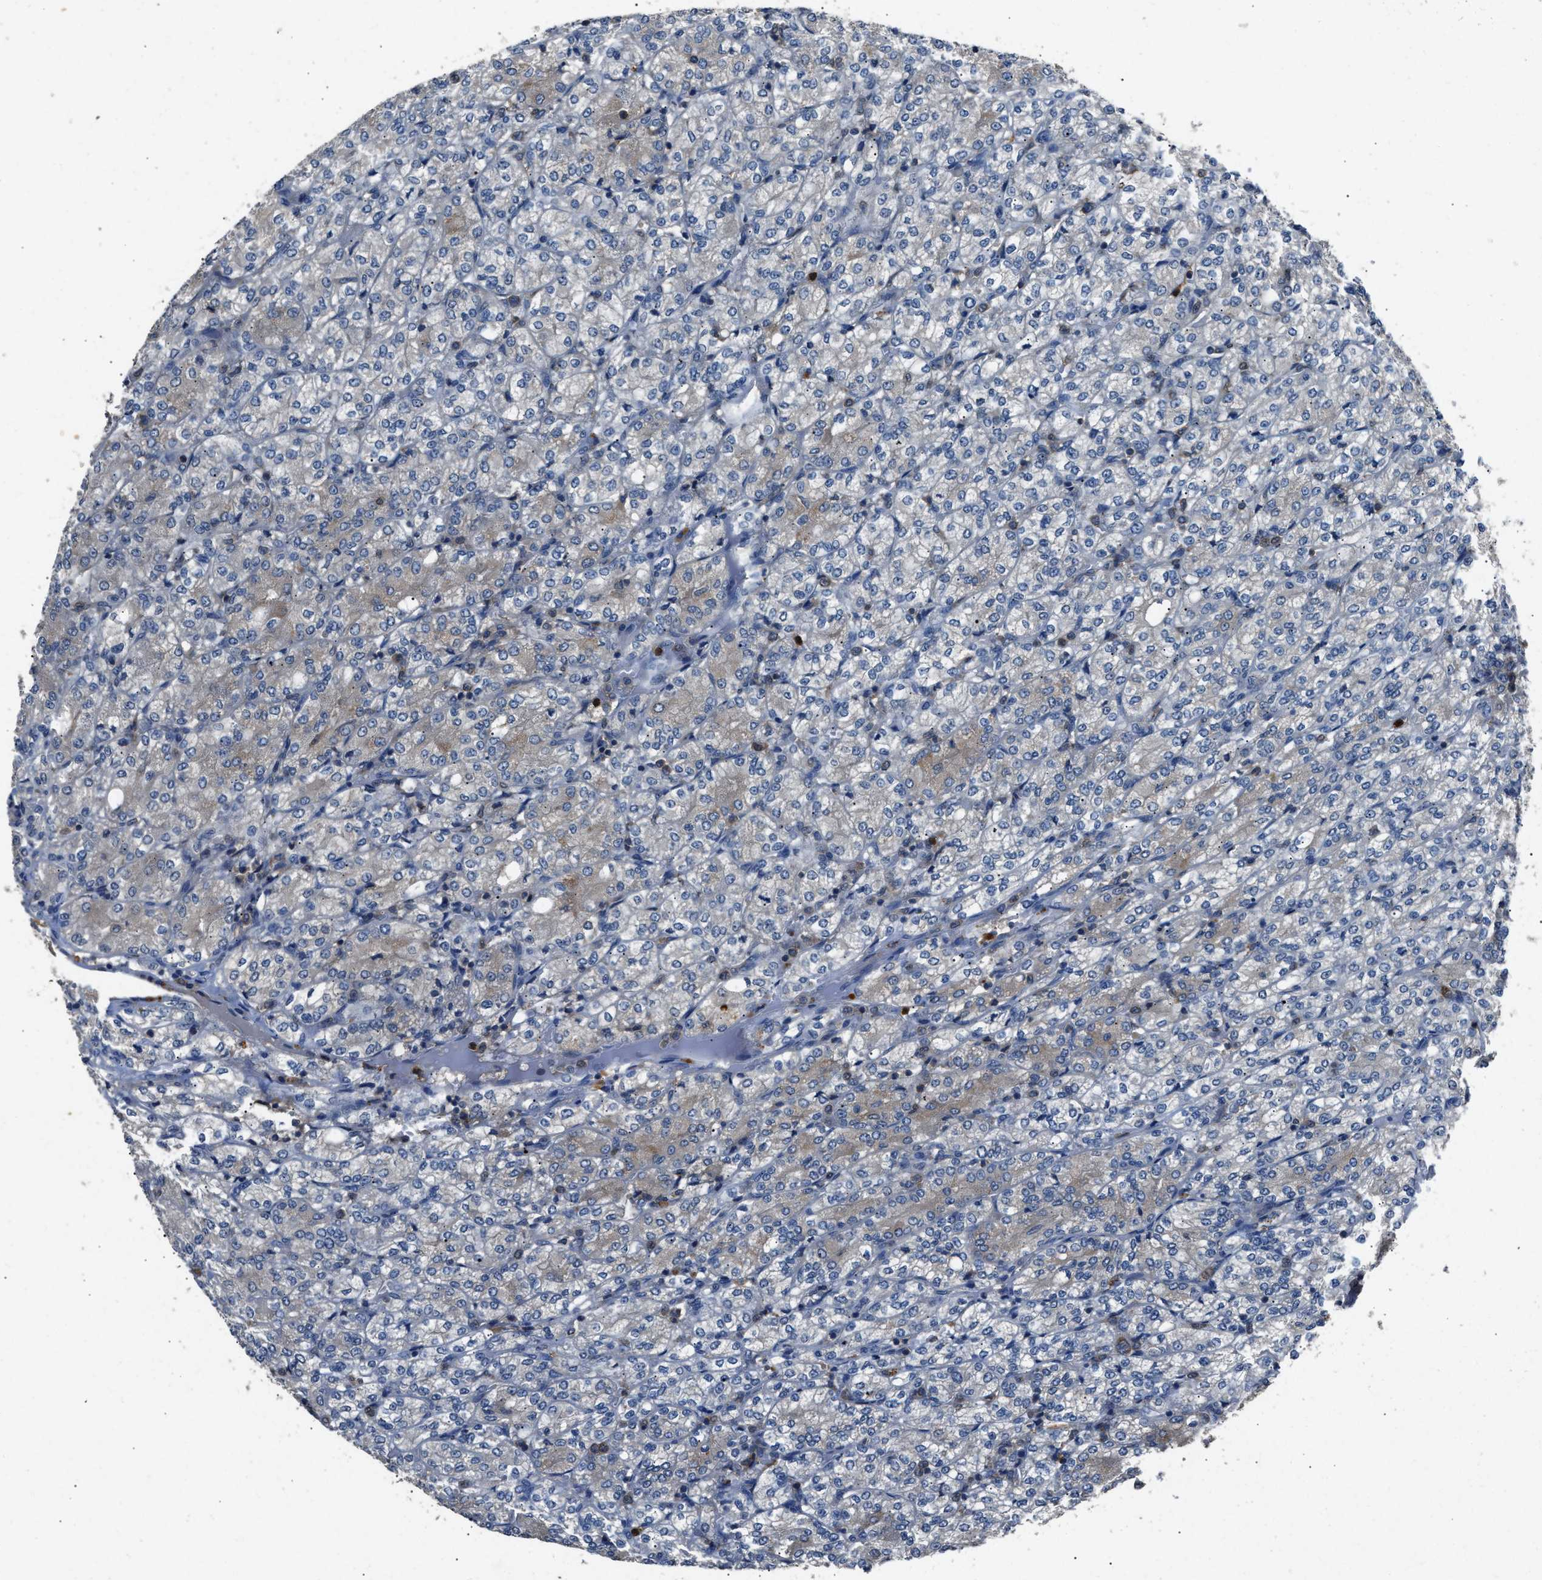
{"staining": {"intensity": "negative", "quantity": "none", "location": "none"}, "tissue": "renal cancer", "cell_type": "Tumor cells", "image_type": "cancer", "snomed": [{"axis": "morphology", "description": "Adenocarcinoma, NOS"}, {"axis": "topography", "description": "Kidney"}], "caption": "DAB (3,3'-diaminobenzidine) immunohistochemical staining of human adenocarcinoma (renal) shows no significant staining in tumor cells. The staining was performed using DAB to visualize the protein expression in brown, while the nuclei were stained in blue with hematoxylin (Magnification: 20x).", "gene": "PPID", "patient": {"sex": "male", "age": 77}}